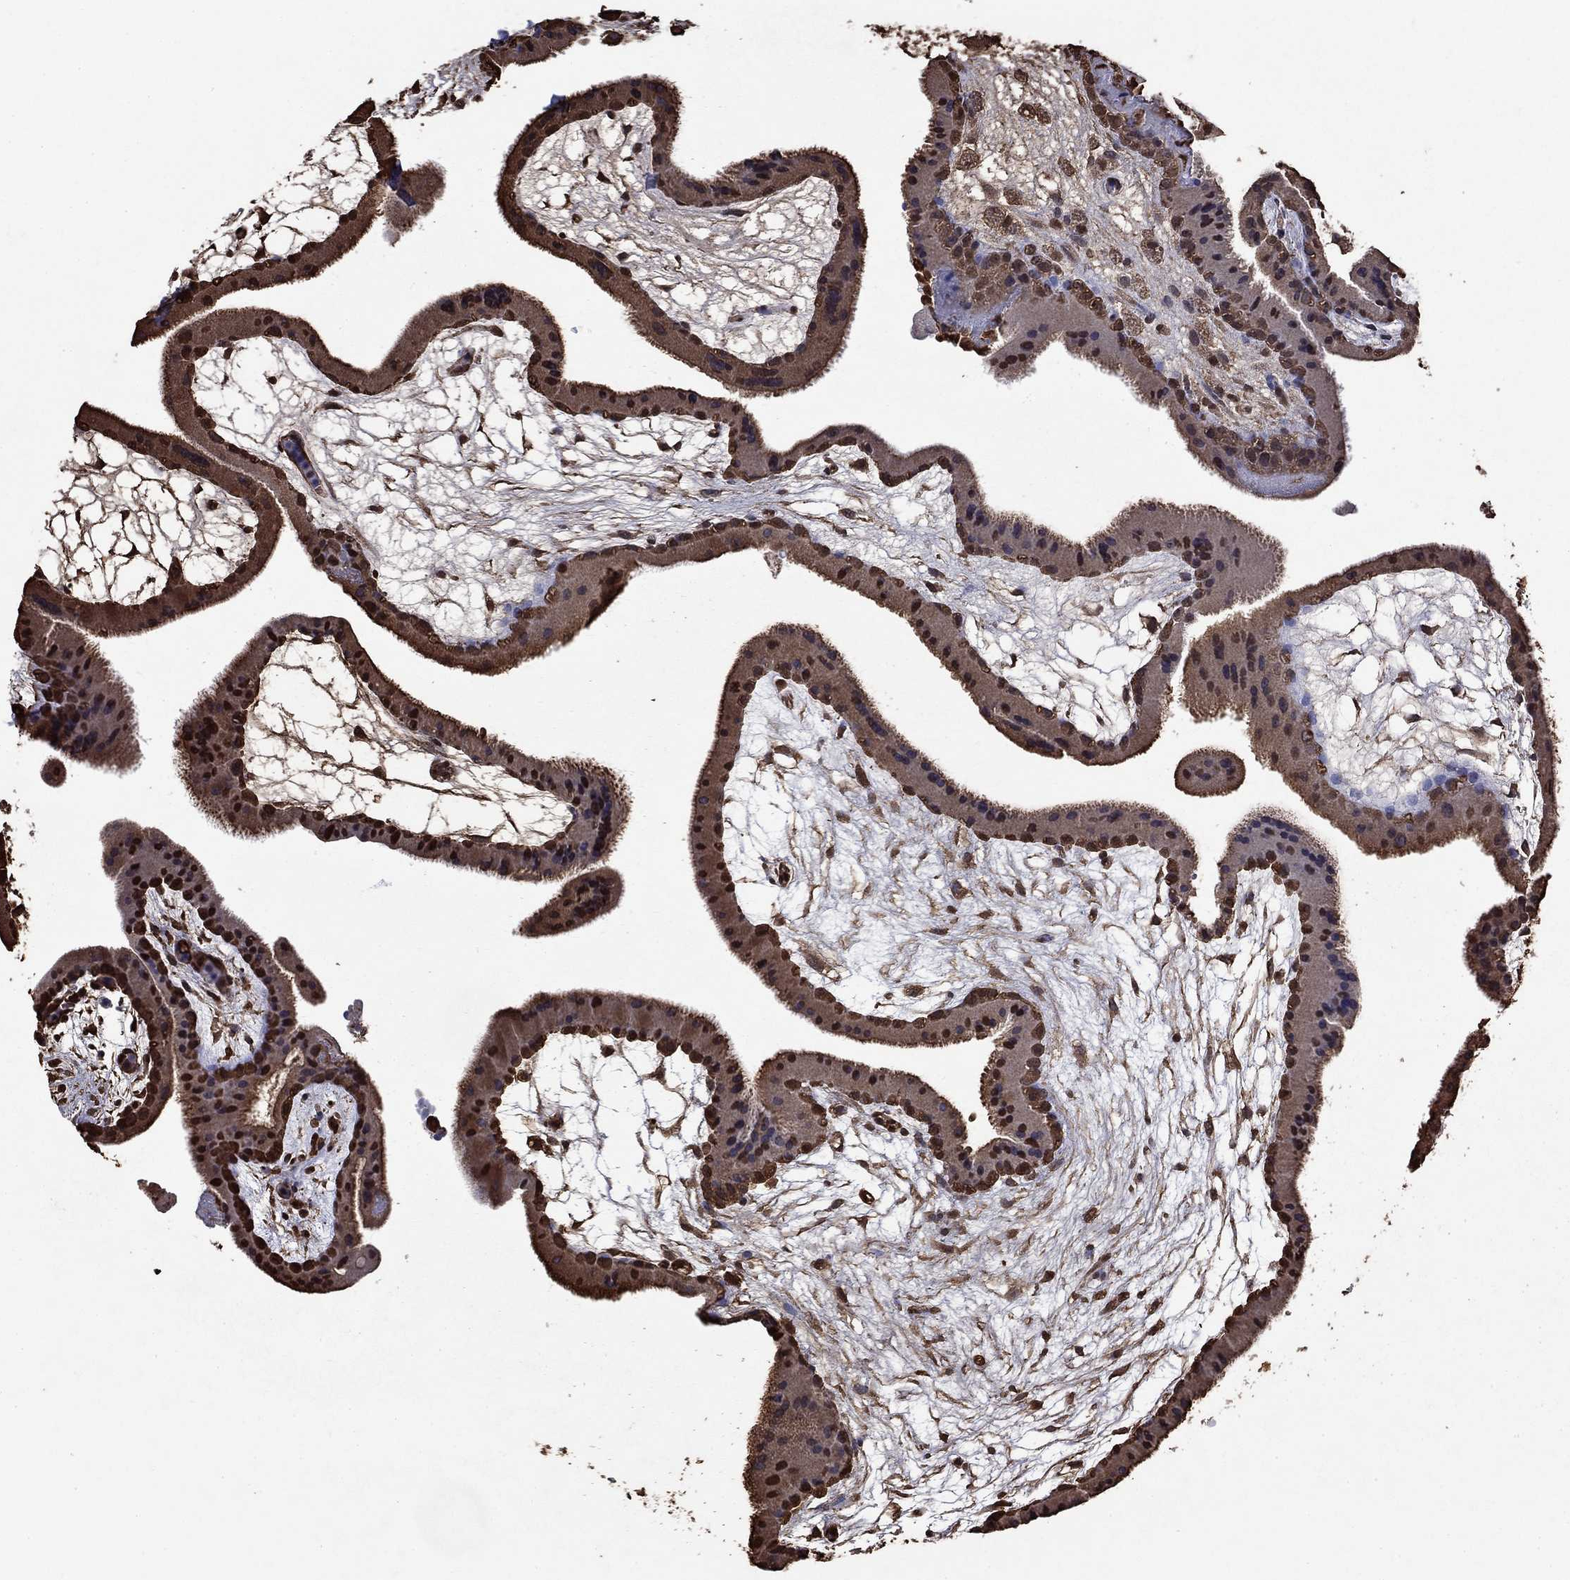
{"staining": {"intensity": "strong", "quantity": "25%-75%", "location": "nuclear"}, "tissue": "placenta", "cell_type": "Decidual cells", "image_type": "normal", "snomed": [{"axis": "morphology", "description": "Normal tissue, NOS"}, {"axis": "topography", "description": "Placenta"}], "caption": "Decidual cells show strong nuclear staining in about 25%-75% of cells in normal placenta. The staining was performed using DAB (3,3'-diaminobenzidine) to visualize the protein expression in brown, while the nuclei were stained in blue with hematoxylin (Magnification: 20x).", "gene": "GAPDH", "patient": {"sex": "female", "age": 19}}